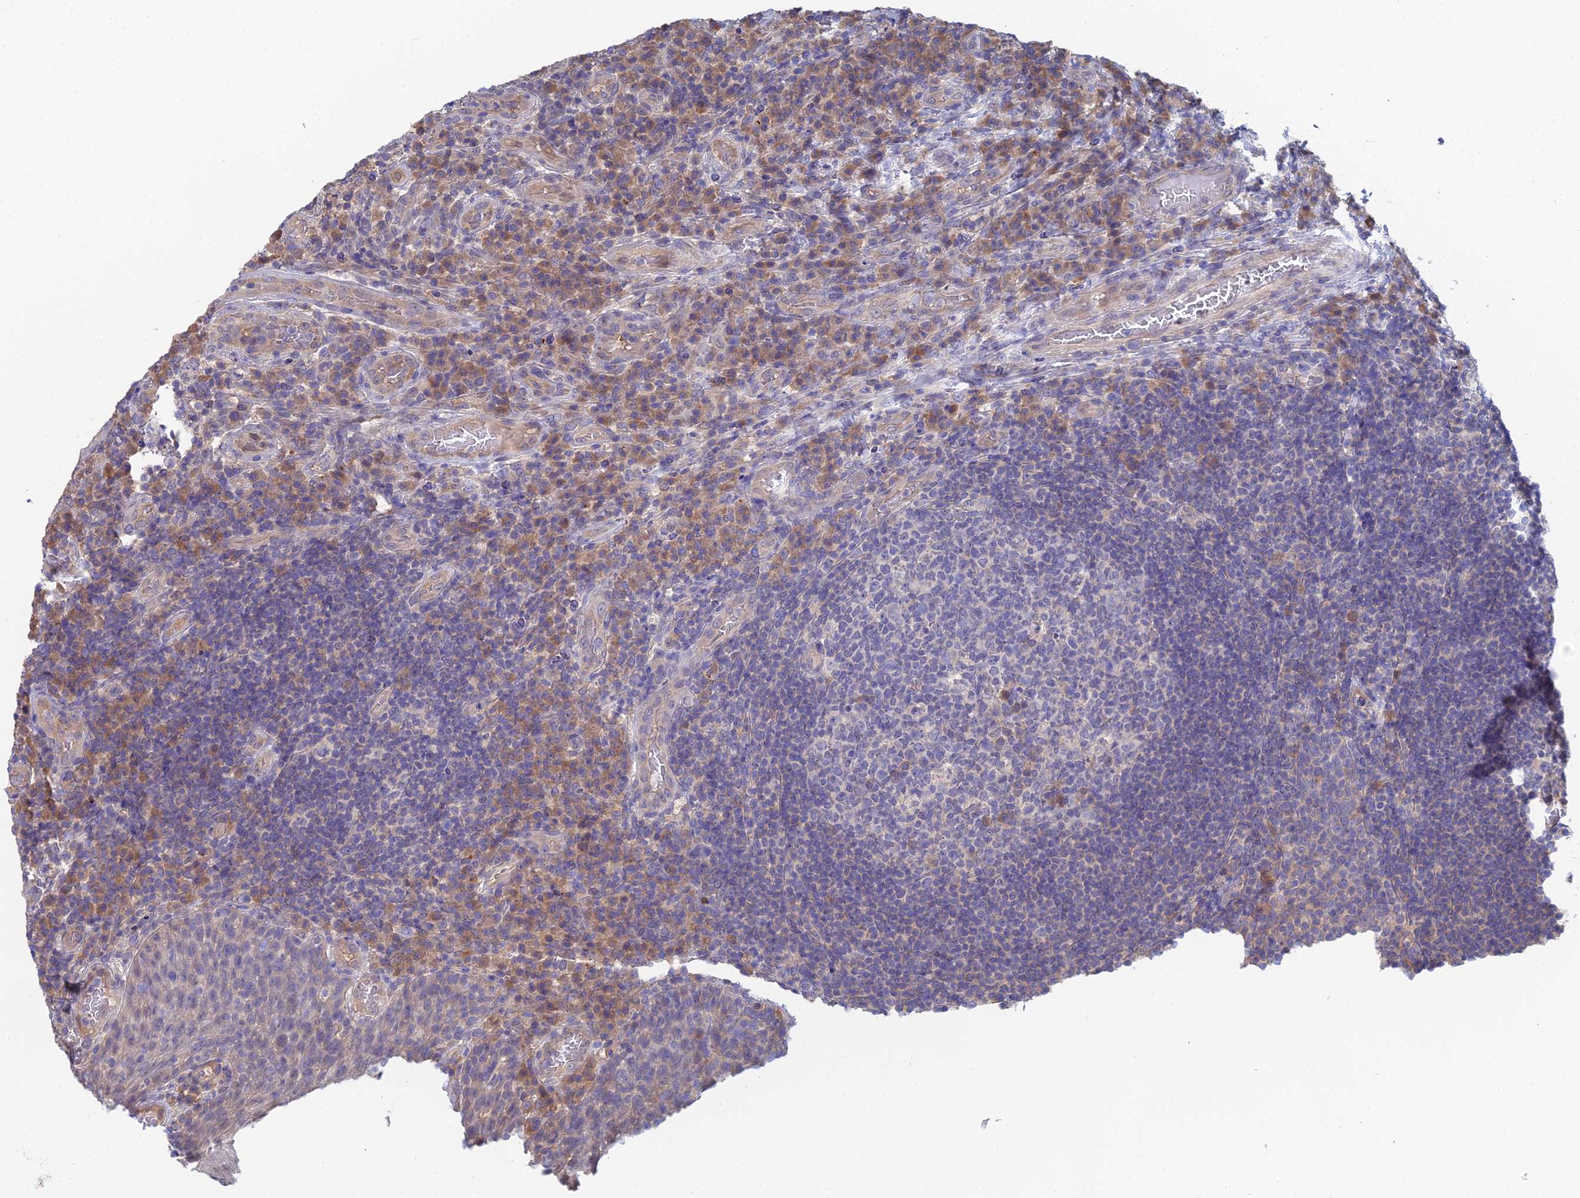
{"staining": {"intensity": "negative", "quantity": "none", "location": "none"}, "tissue": "tonsil", "cell_type": "Germinal center cells", "image_type": "normal", "snomed": [{"axis": "morphology", "description": "Normal tissue, NOS"}, {"axis": "topography", "description": "Tonsil"}], "caption": "DAB (3,3'-diaminobenzidine) immunohistochemical staining of normal tonsil displays no significant positivity in germinal center cells.", "gene": "DNAH14", "patient": {"sex": "male", "age": 17}}